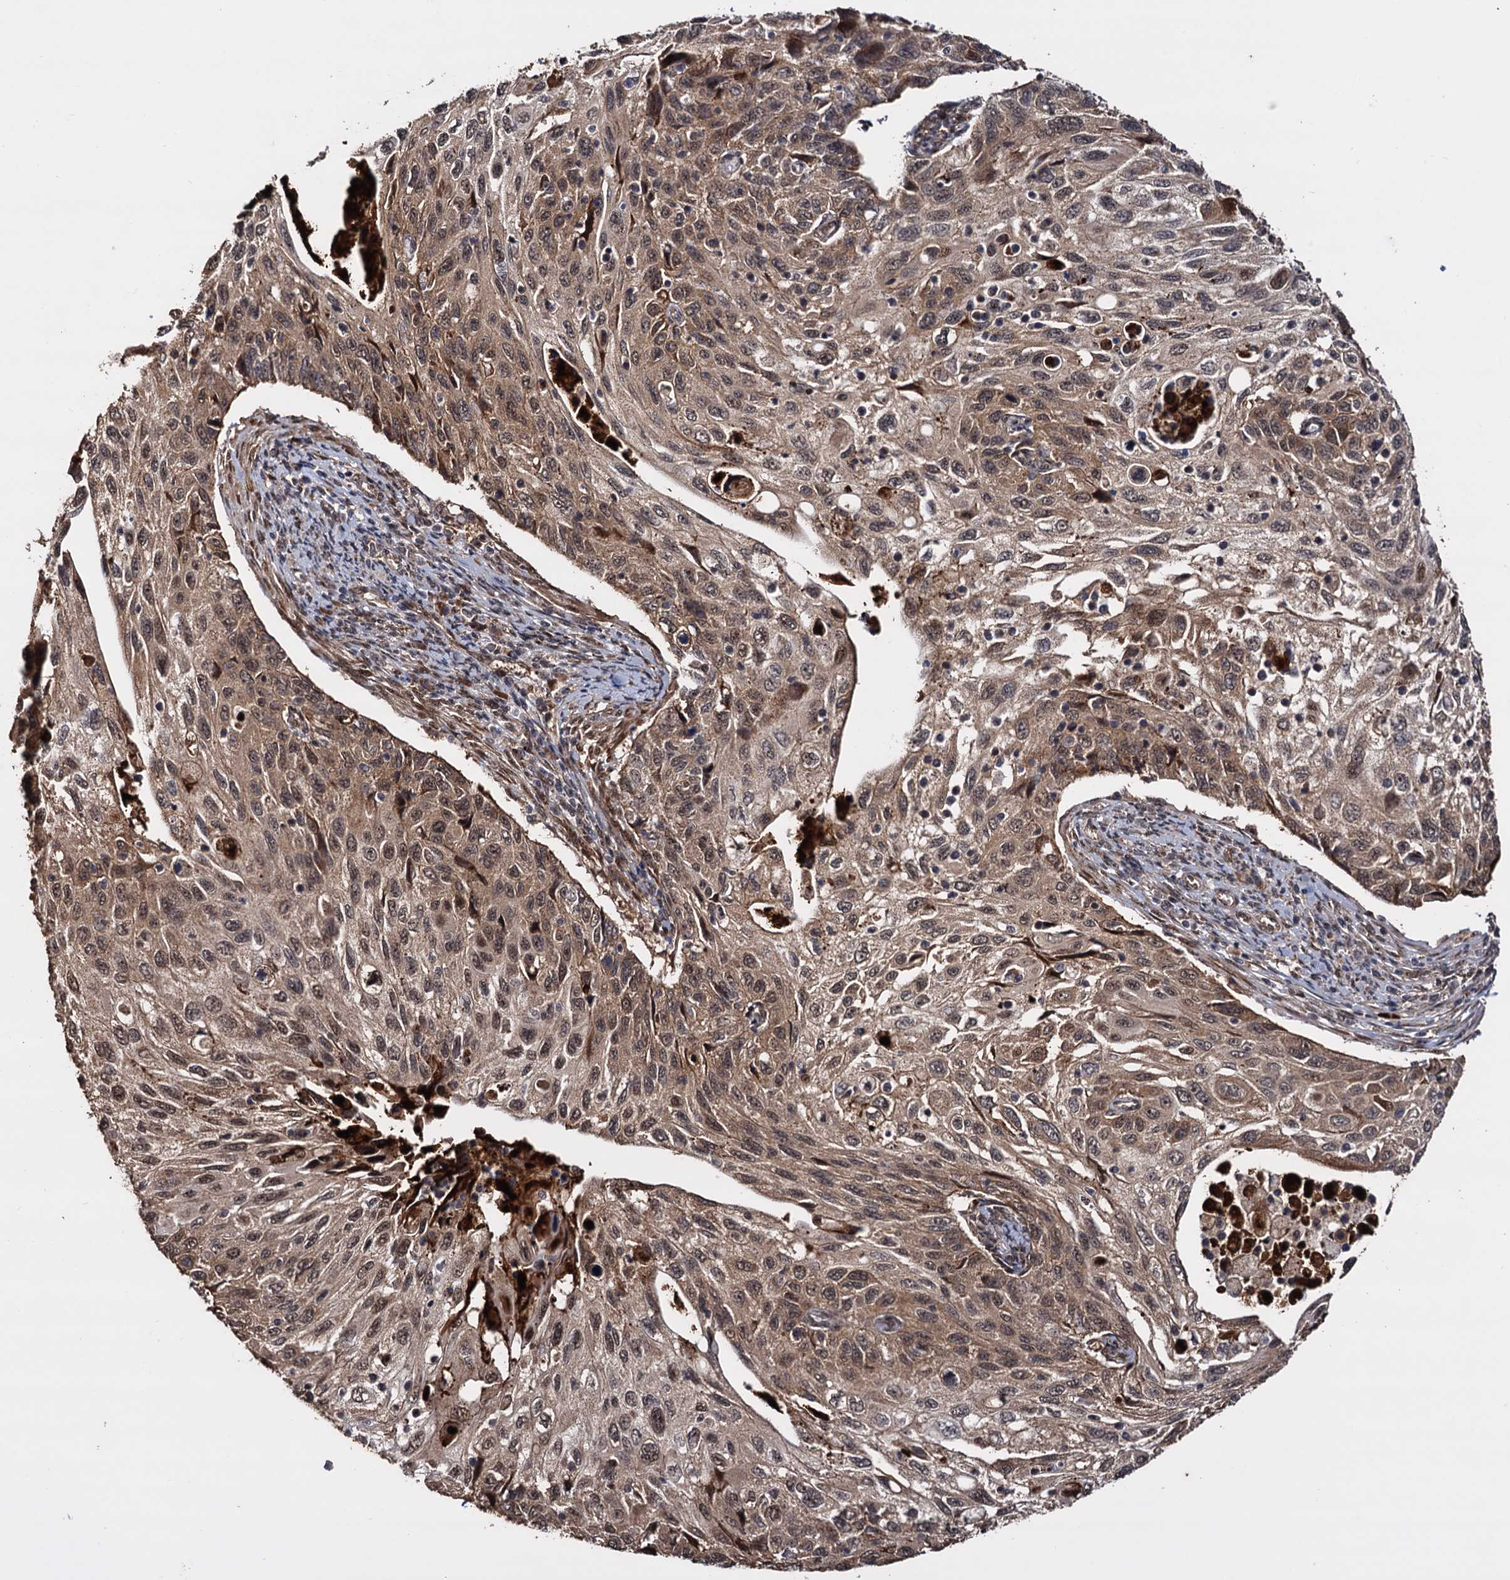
{"staining": {"intensity": "moderate", "quantity": ">75%", "location": "cytoplasmic/membranous,nuclear"}, "tissue": "cervical cancer", "cell_type": "Tumor cells", "image_type": "cancer", "snomed": [{"axis": "morphology", "description": "Squamous cell carcinoma, NOS"}, {"axis": "topography", "description": "Cervix"}], "caption": "A micrograph showing moderate cytoplasmic/membranous and nuclear positivity in approximately >75% of tumor cells in cervical cancer, as visualized by brown immunohistochemical staining.", "gene": "PIGB", "patient": {"sex": "female", "age": 70}}